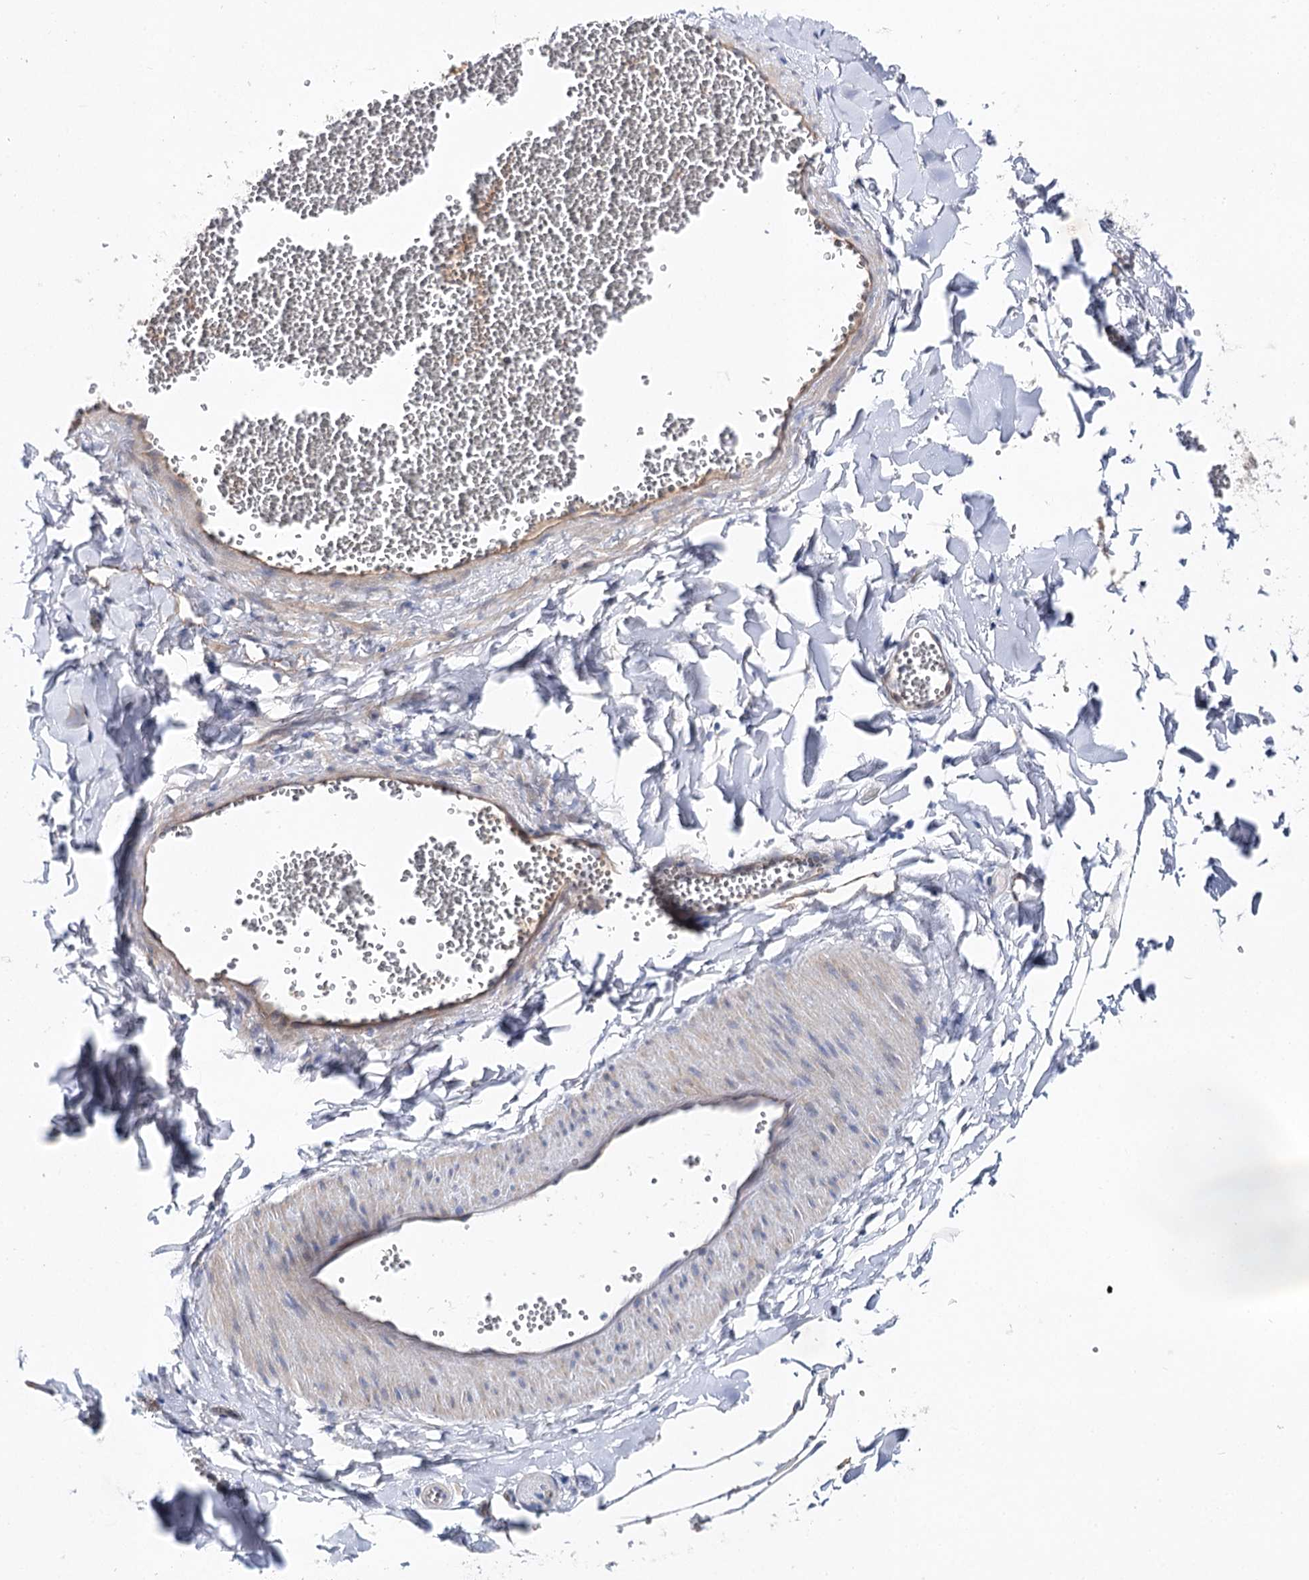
{"staining": {"intensity": "negative", "quantity": "none", "location": "none"}, "tissue": "adipose tissue", "cell_type": "Adipocytes", "image_type": "normal", "snomed": [{"axis": "morphology", "description": "Normal tissue, NOS"}, {"axis": "topography", "description": "Gallbladder"}, {"axis": "topography", "description": "Peripheral nerve tissue"}], "caption": "A high-resolution photomicrograph shows immunohistochemistry staining of unremarkable adipose tissue, which reveals no significant positivity in adipocytes.", "gene": "LRRC14B", "patient": {"sex": "male", "age": 38}}